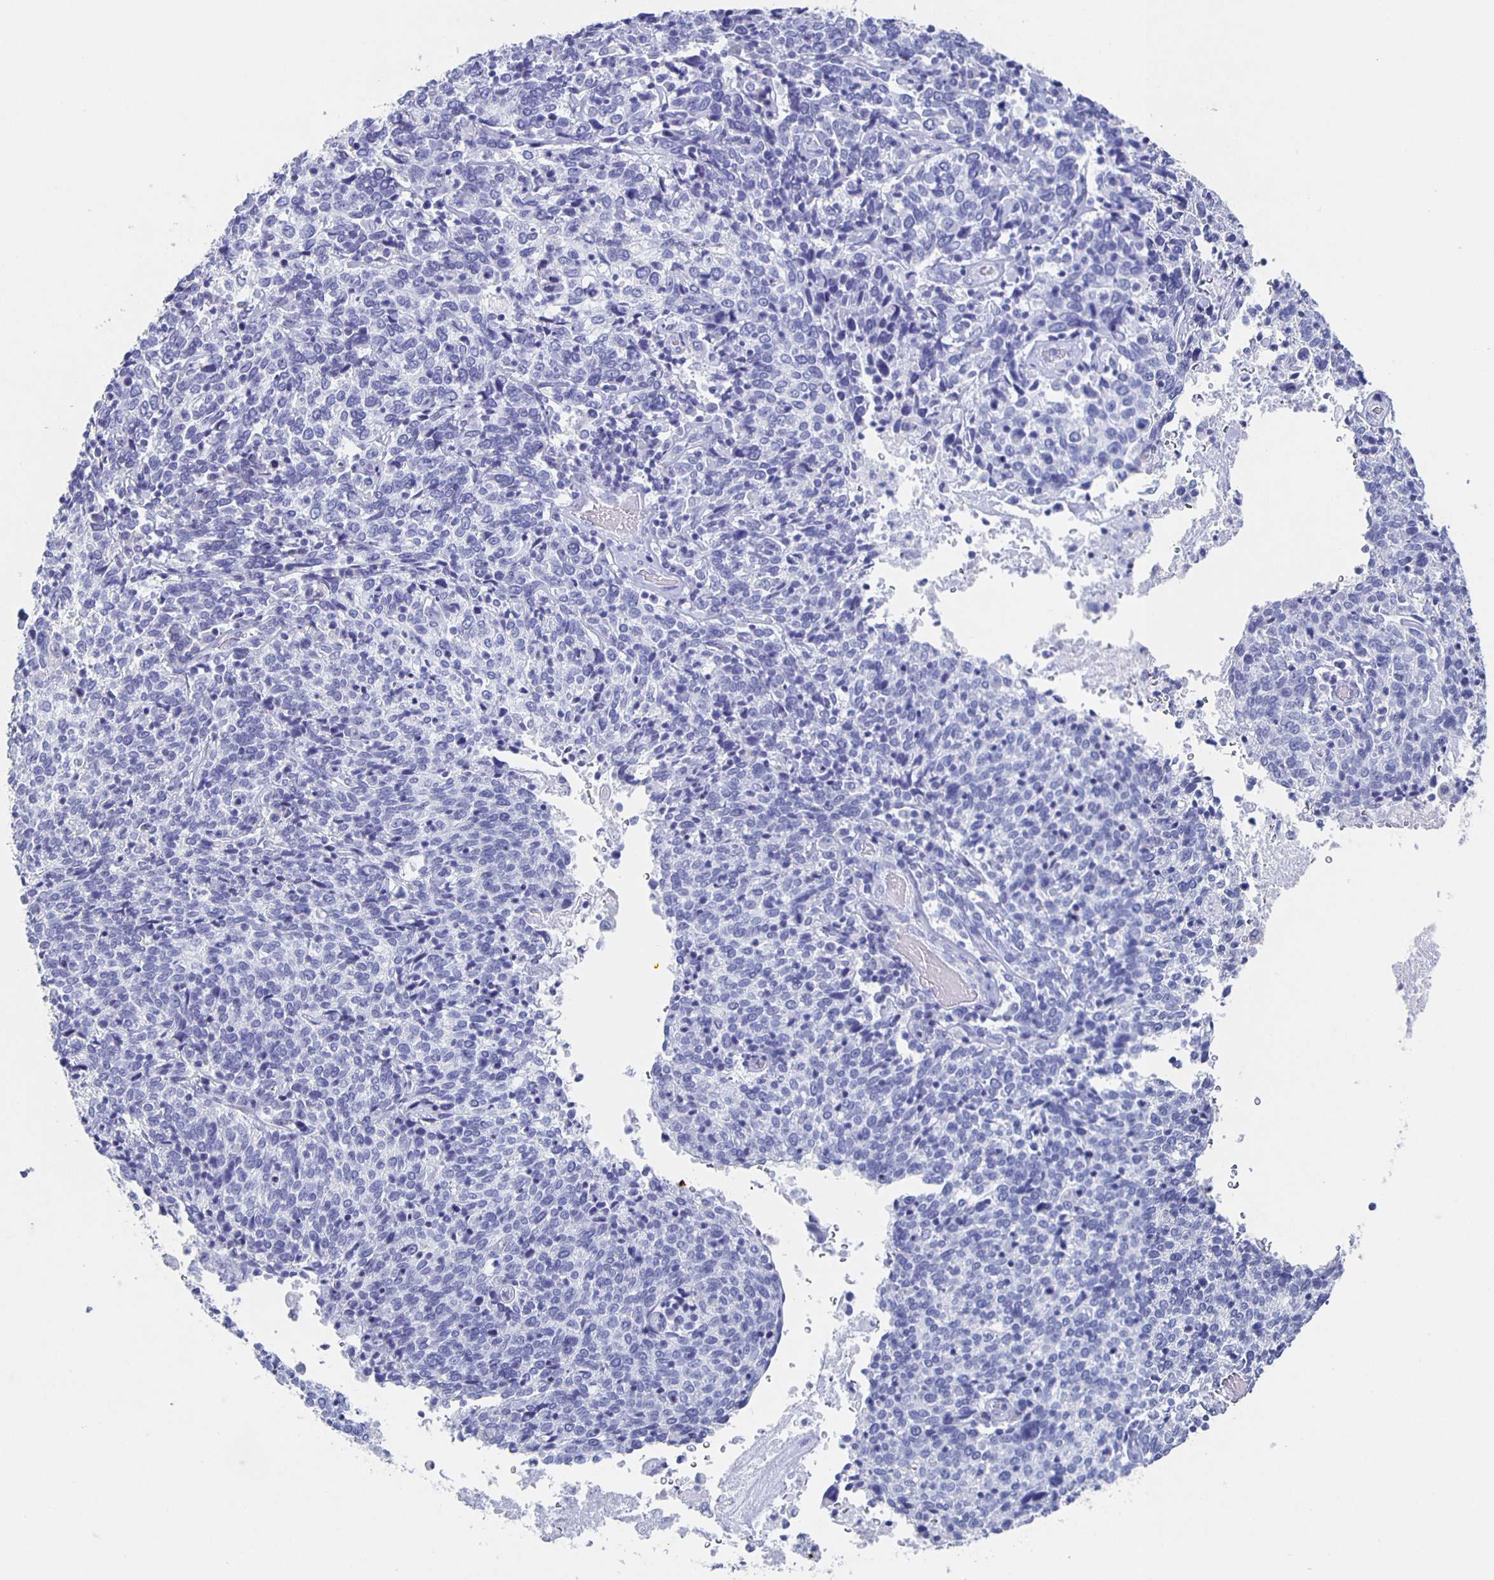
{"staining": {"intensity": "negative", "quantity": "none", "location": "none"}, "tissue": "cervical cancer", "cell_type": "Tumor cells", "image_type": "cancer", "snomed": [{"axis": "morphology", "description": "Squamous cell carcinoma, NOS"}, {"axis": "topography", "description": "Cervix"}], "caption": "IHC of squamous cell carcinoma (cervical) shows no expression in tumor cells.", "gene": "SLC34A2", "patient": {"sex": "female", "age": 46}}